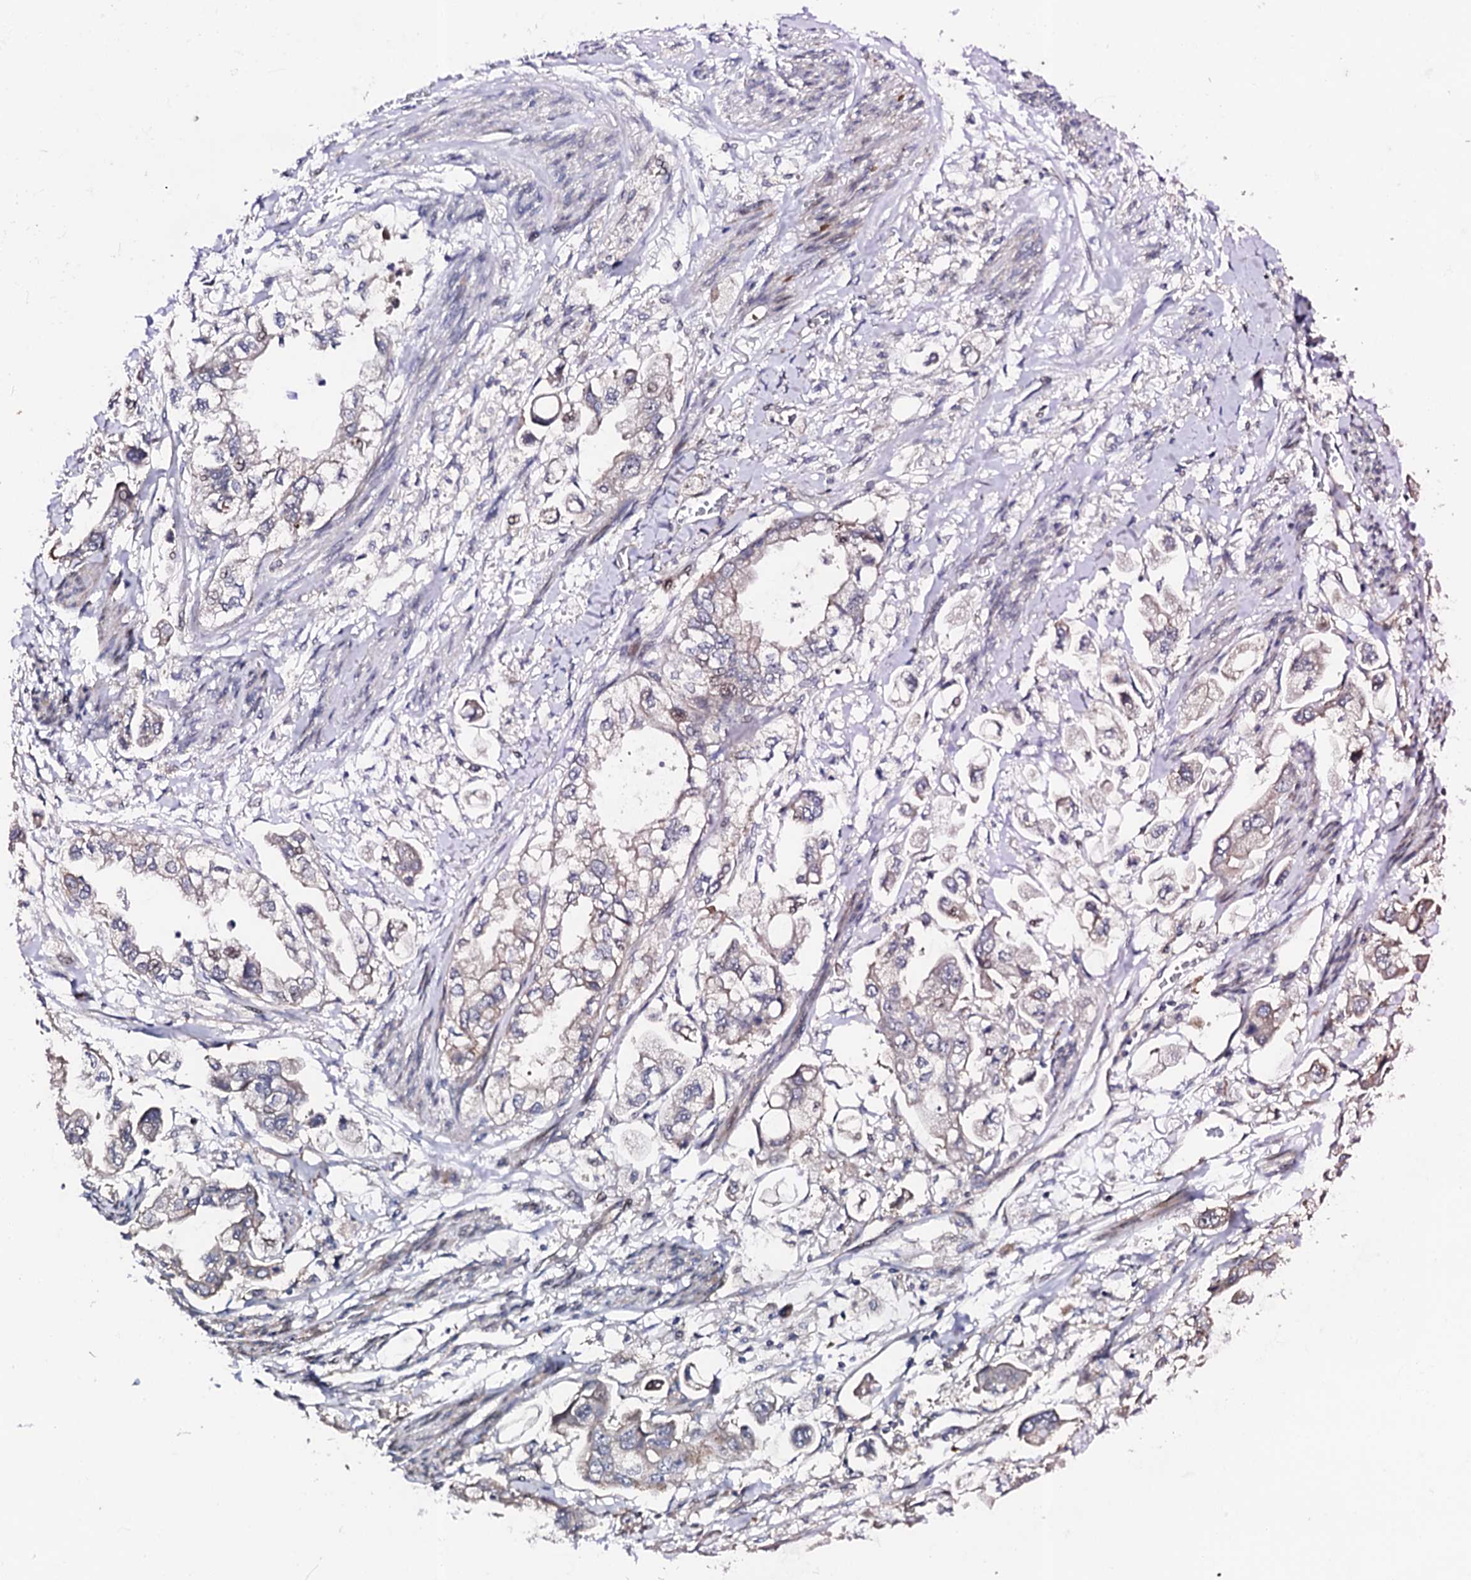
{"staining": {"intensity": "weak", "quantity": "<25%", "location": "cytoplasmic/membranous"}, "tissue": "stomach cancer", "cell_type": "Tumor cells", "image_type": "cancer", "snomed": [{"axis": "morphology", "description": "Adenocarcinoma, NOS"}, {"axis": "topography", "description": "Stomach"}], "caption": "Adenocarcinoma (stomach) stained for a protein using immunohistochemistry exhibits no positivity tumor cells.", "gene": "CIAO2A", "patient": {"sex": "male", "age": 62}}